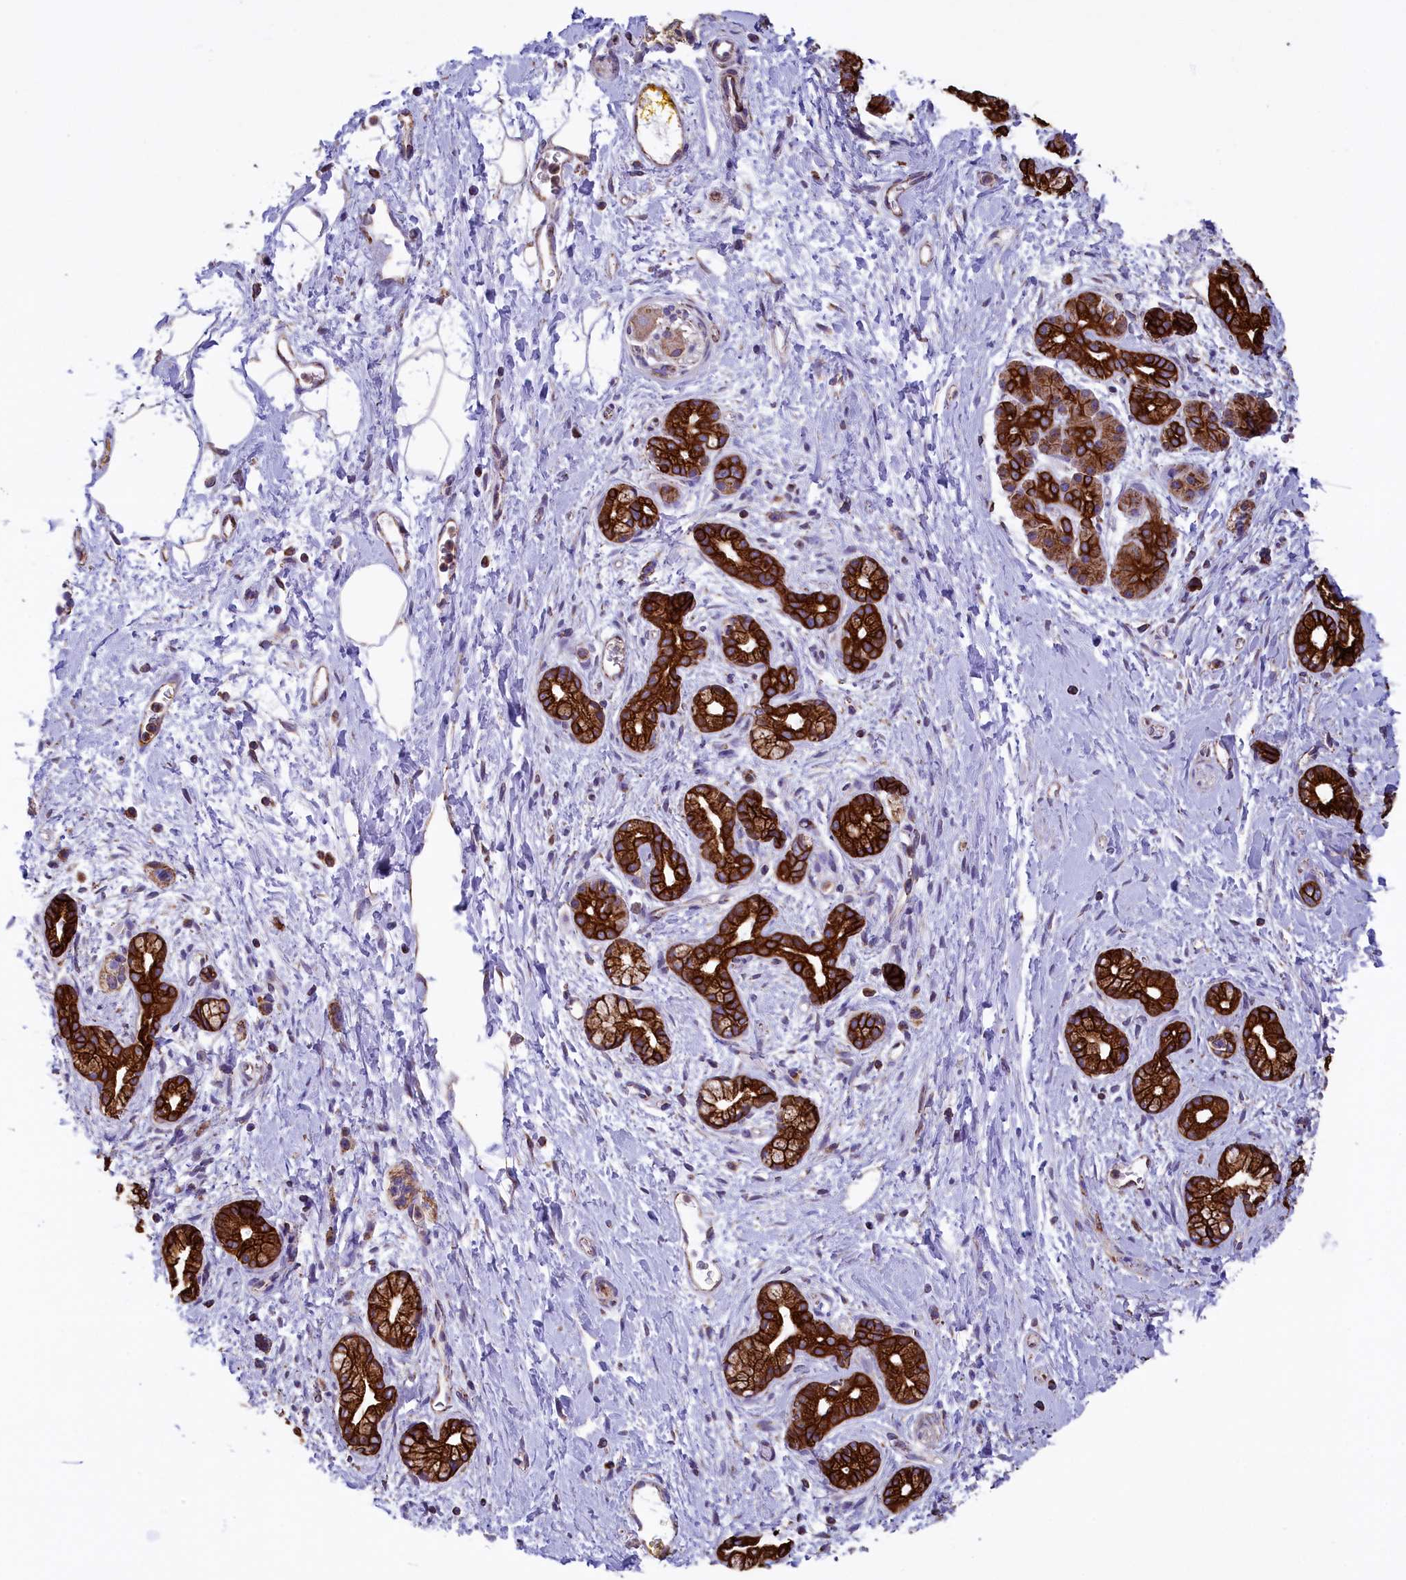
{"staining": {"intensity": "strong", "quantity": ">75%", "location": "cytoplasmic/membranous"}, "tissue": "pancreatic cancer", "cell_type": "Tumor cells", "image_type": "cancer", "snomed": [{"axis": "morphology", "description": "Adenocarcinoma, NOS"}, {"axis": "topography", "description": "Pancreas"}], "caption": "Brown immunohistochemical staining in adenocarcinoma (pancreatic) demonstrates strong cytoplasmic/membranous positivity in about >75% of tumor cells. The protein is shown in brown color, while the nuclei are stained blue.", "gene": "GATB", "patient": {"sex": "male", "age": 58}}